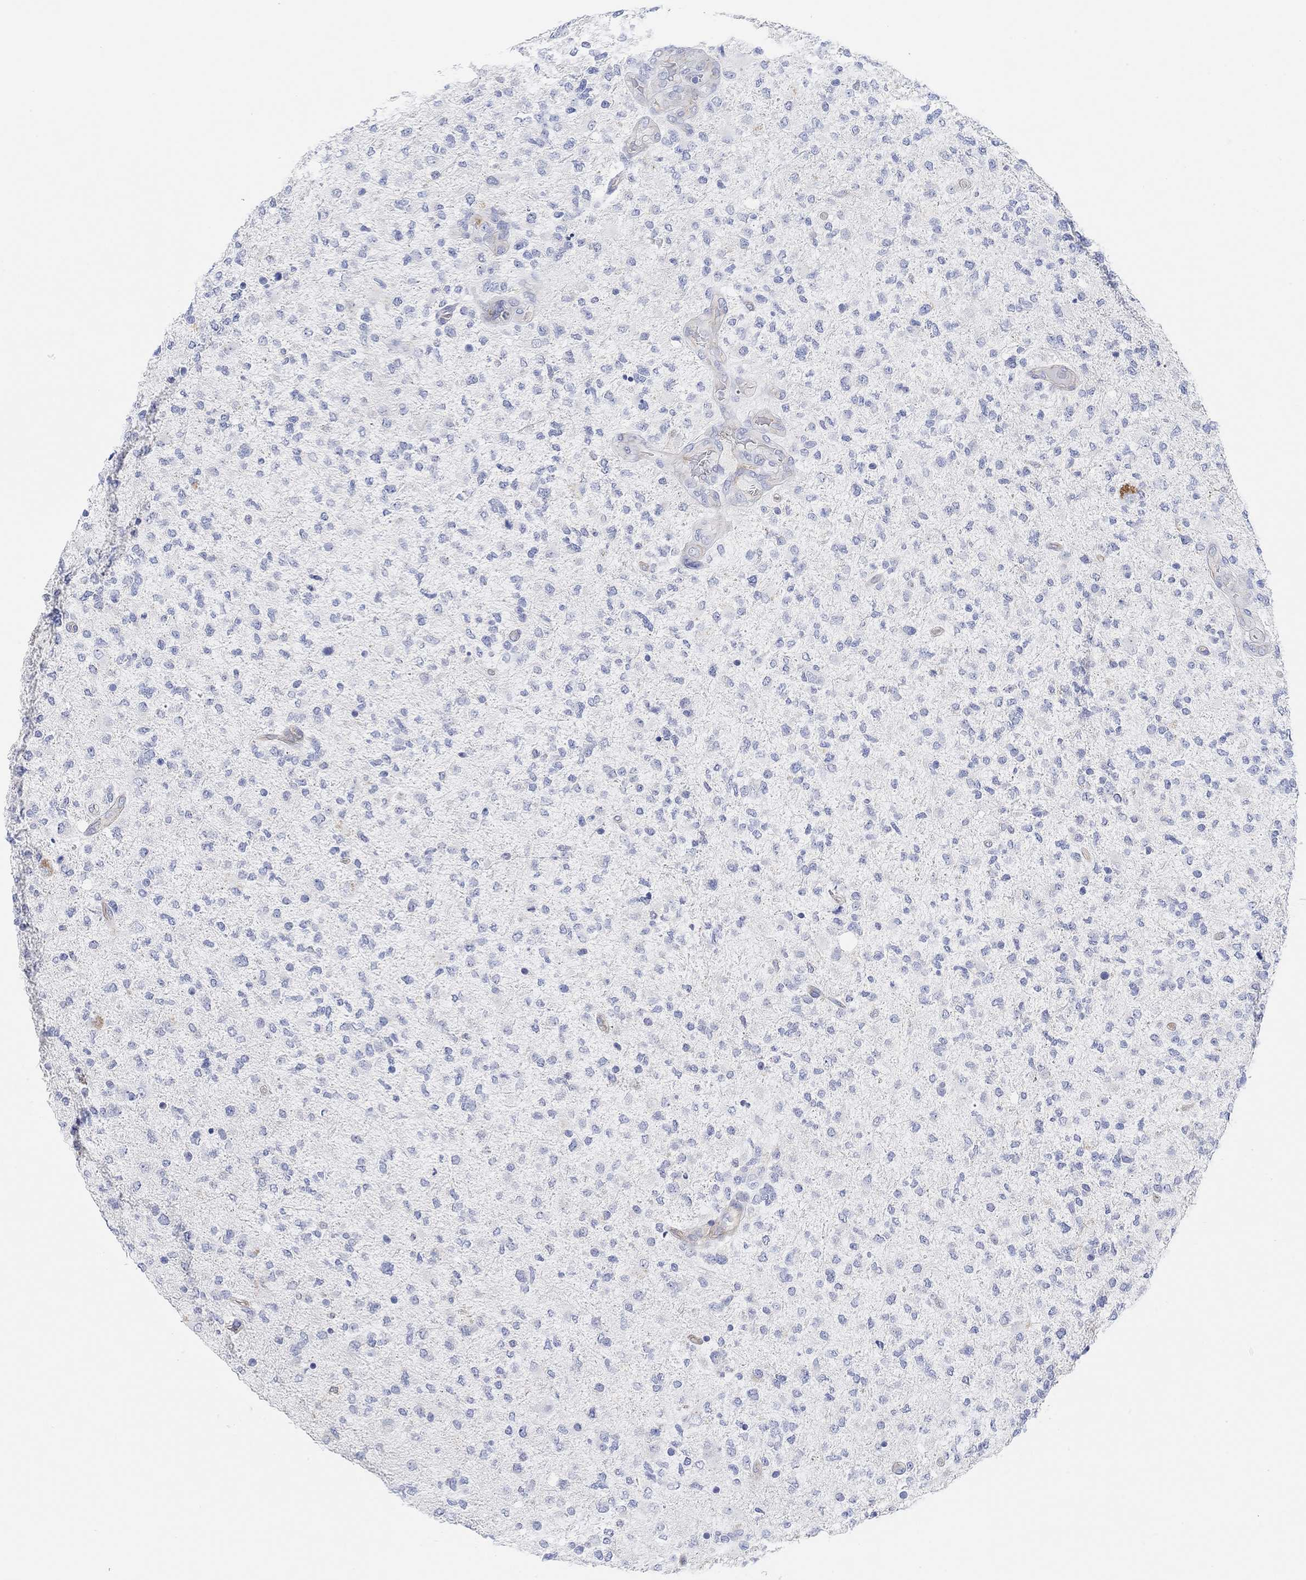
{"staining": {"intensity": "negative", "quantity": "none", "location": "none"}, "tissue": "glioma", "cell_type": "Tumor cells", "image_type": "cancer", "snomed": [{"axis": "morphology", "description": "Glioma, malignant, High grade"}, {"axis": "topography", "description": "Cerebral cortex"}], "caption": "This micrograph is of high-grade glioma (malignant) stained with immunohistochemistry (IHC) to label a protein in brown with the nuclei are counter-stained blue. There is no staining in tumor cells.", "gene": "RGS1", "patient": {"sex": "male", "age": 70}}